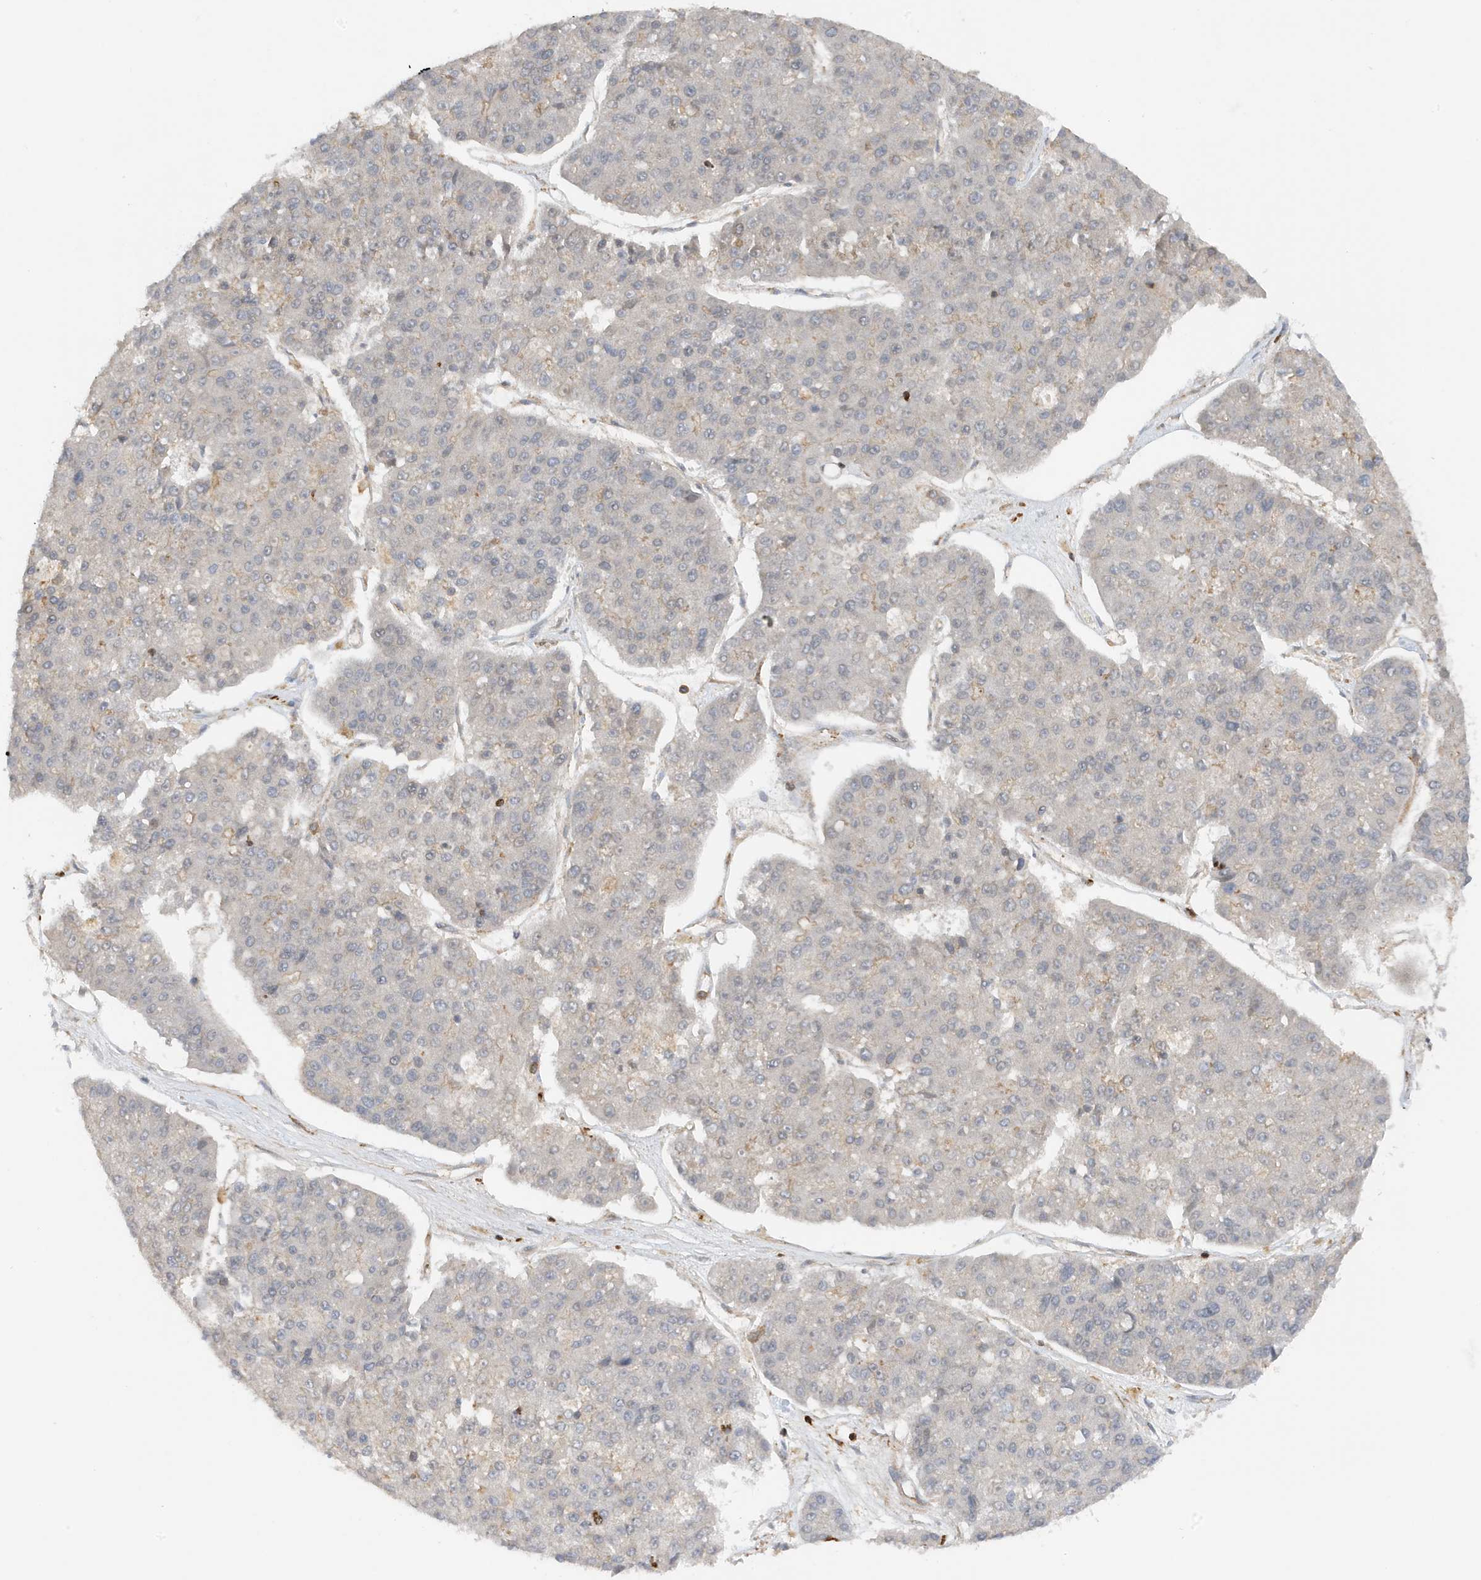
{"staining": {"intensity": "negative", "quantity": "none", "location": "none"}, "tissue": "pancreatic cancer", "cell_type": "Tumor cells", "image_type": "cancer", "snomed": [{"axis": "morphology", "description": "Adenocarcinoma, NOS"}, {"axis": "topography", "description": "Pancreas"}], "caption": "Protein analysis of adenocarcinoma (pancreatic) reveals no significant expression in tumor cells. Nuclei are stained in blue.", "gene": "TATDN3", "patient": {"sex": "male", "age": 50}}